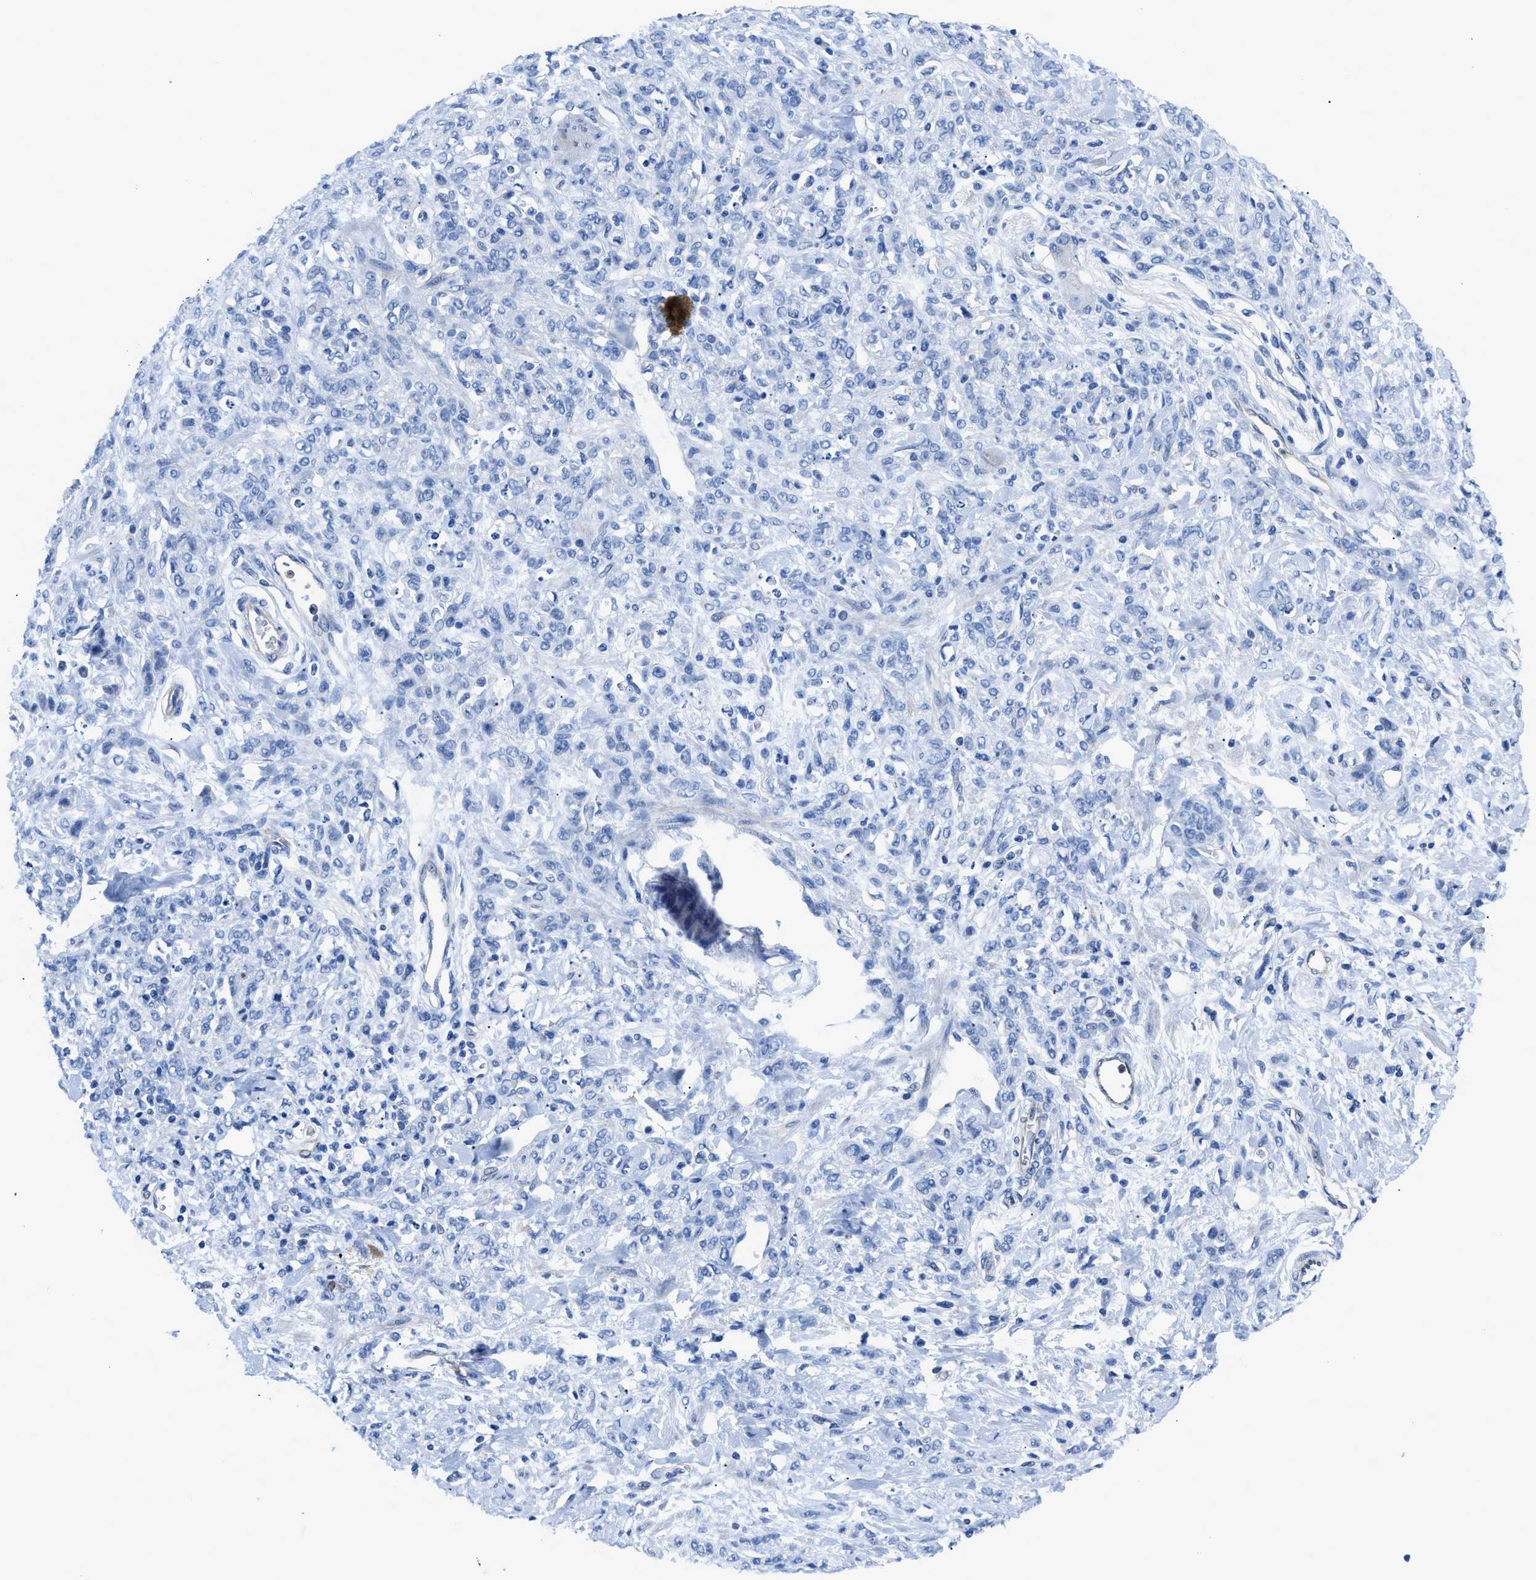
{"staining": {"intensity": "negative", "quantity": "none", "location": "none"}, "tissue": "stomach cancer", "cell_type": "Tumor cells", "image_type": "cancer", "snomed": [{"axis": "morphology", "description": "Normal tissue, NOS"}, {"axis": "morphology", "description": "Adenocarcinoma, NOS"}, {"axis": "topography", "description": "Stomach"}], "caption": "Immunohistochemistry photomicrograph of stomach cancer (adenocarcinoma) stained for a protein (brown), which shows no positivity in tumor cells.", "gene": "ITPR1", "patient": {"sex": "male", "age": 82}}